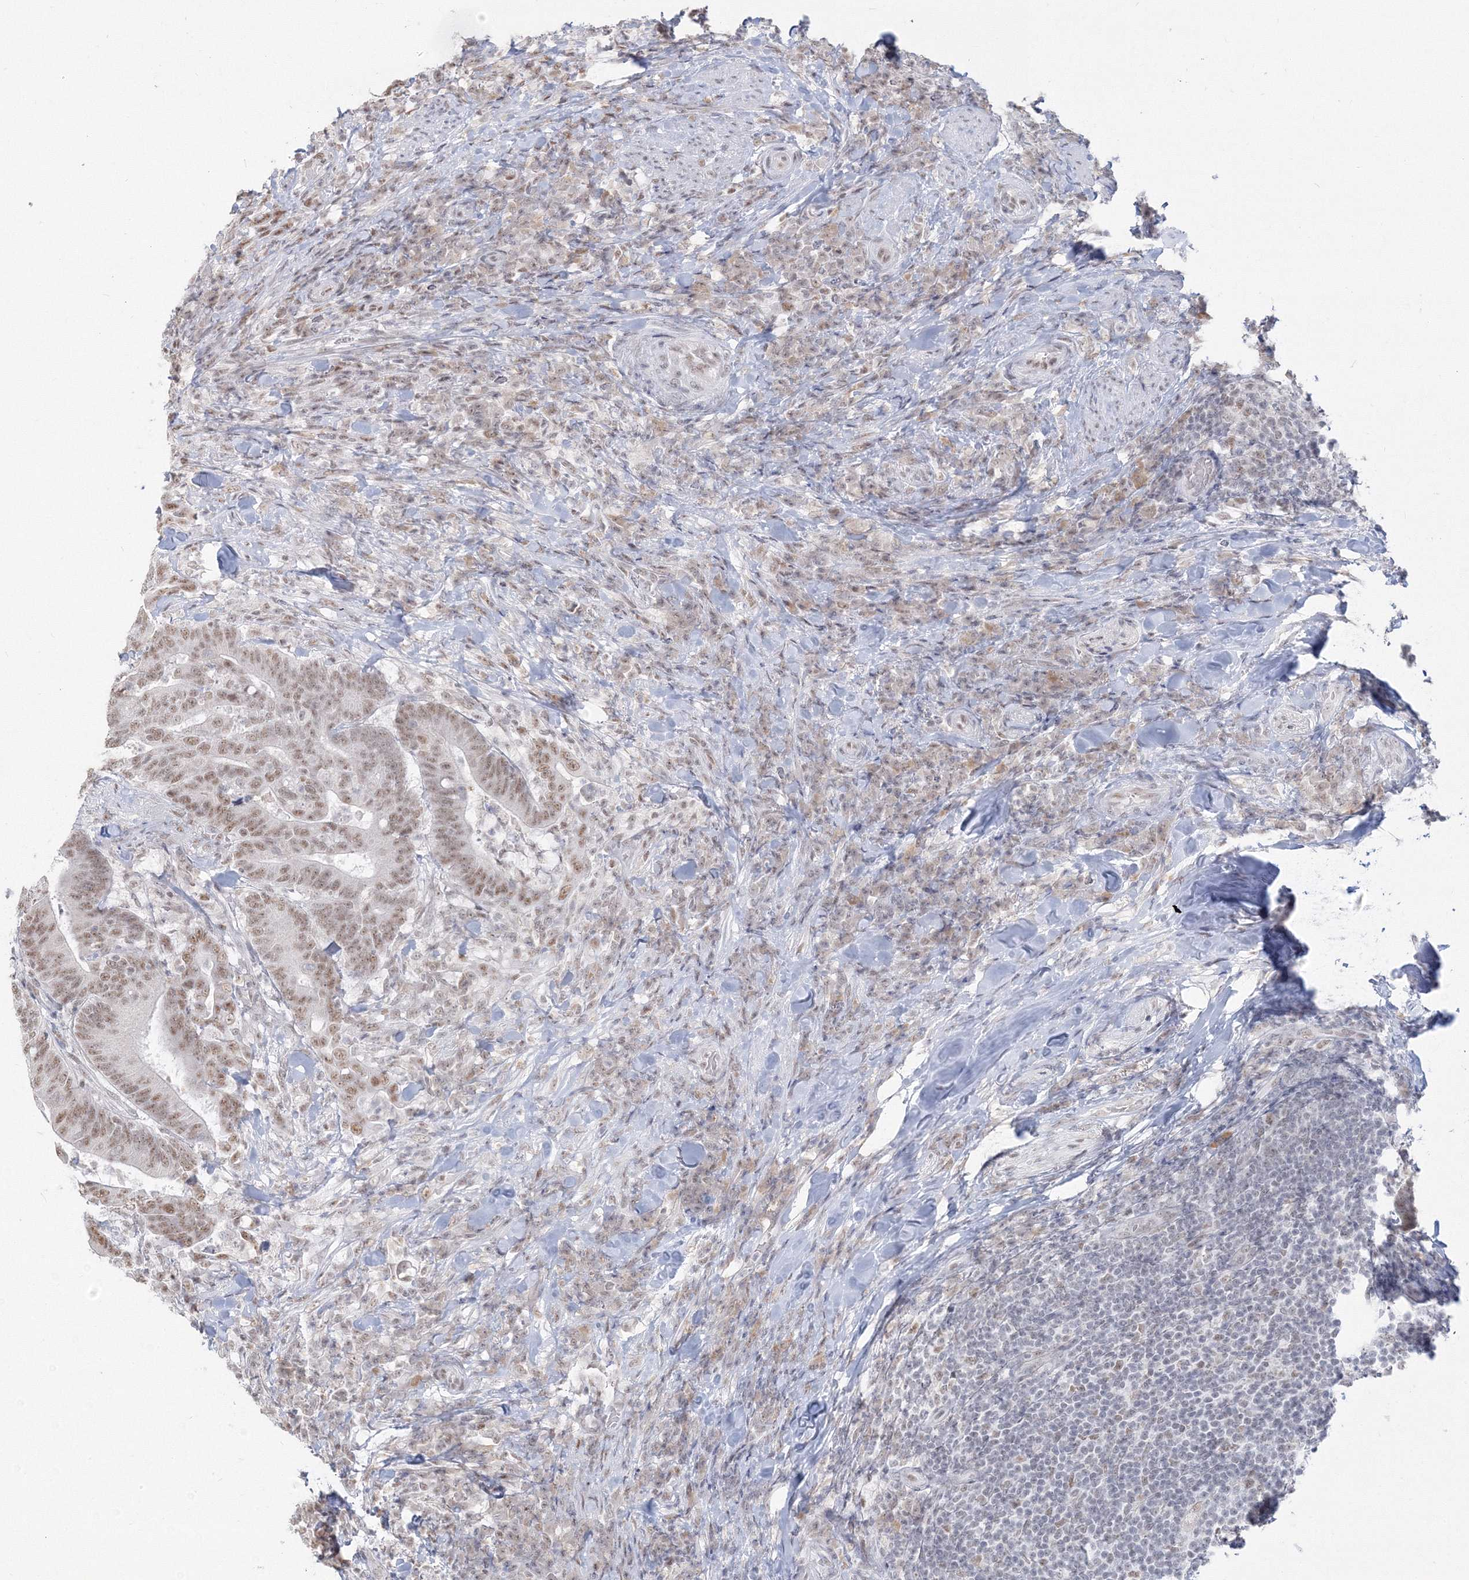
{"staining": {"intensity": "weak", "quantity": ">75%", "location": "nuclear"}, "tissue": "colorectal cancer", "cell_type": "Tumor cells", "image_type": "cancer", "snomed": [{"axis": "morphology", "description": "Adenocarcinoma, NOS"}, {"axis": "topography", "description": "Colon"}], "caption": "Brown immunohistochemical staining in colorectal adenocarcinoma demonstrates weak nuclear staining in approximately >75% of tumor cells. (IHC, brightfield microscopy, high magnification).", "gene": "PPP4R2", "patient": {"sex": "female", "age": 66}}